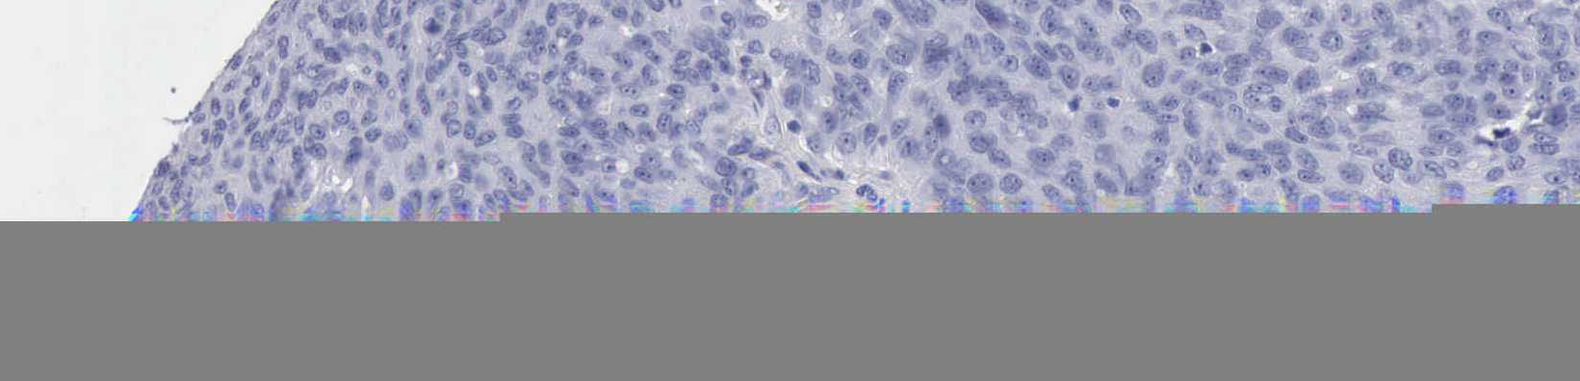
{"staining": {"intensity": "negative", "quantity": "none", "location": "none"}, "tissue": "ovarian cancer", "cell_type": "Tumor cells", "image_type": "cancer", "snomed": [{"axis": "morphology", "description": "Carcinoma, endometroid"}, {"axis": "topography", "description": "Ovary"}], "caption": "This is a photomicrograph of immunohistochemistry (IHC) staining of ovarian cancer, which shows no staining in tumor cells.", "gene": "ANGEL1", "patient": {"sex": "female", "age": 60}}